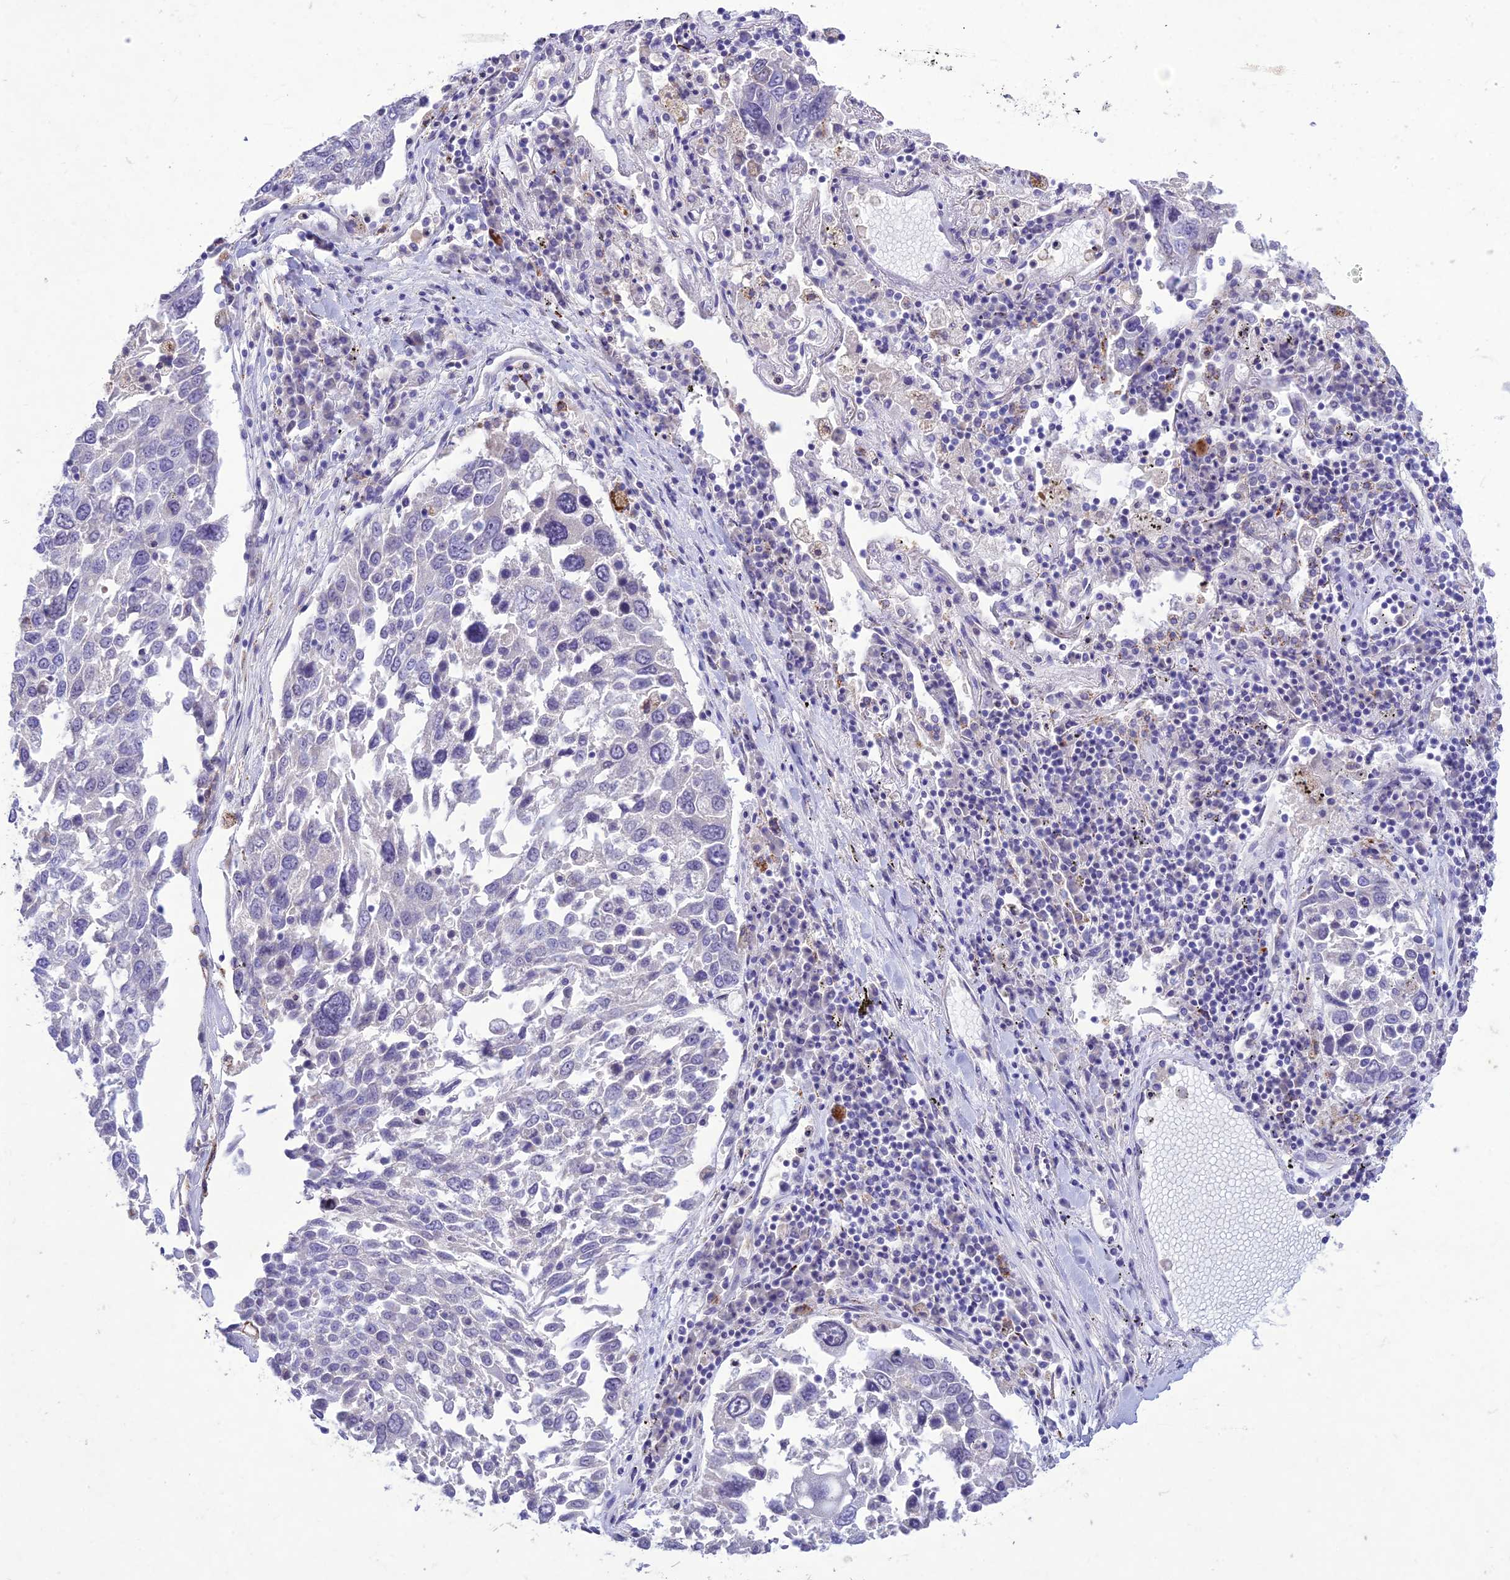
{"staining": {"intensity": "negative", "quantity": "none", "location": "none"}, "tissue": "lung cancer", "cell_type": "Tumor cells", "image_type": "cancer", "snomed": [{"axis": "morphology", "description": "Squamous cell carcinoma, NOS"}, {"axis": "topography", "description": "Lung"}], "caption": "Tumor cells are negative for protein expression in human squamous cell carcinoma (lung).", "gene": "SLC13A5", "patient": {"sex": "male", "age": 65}}